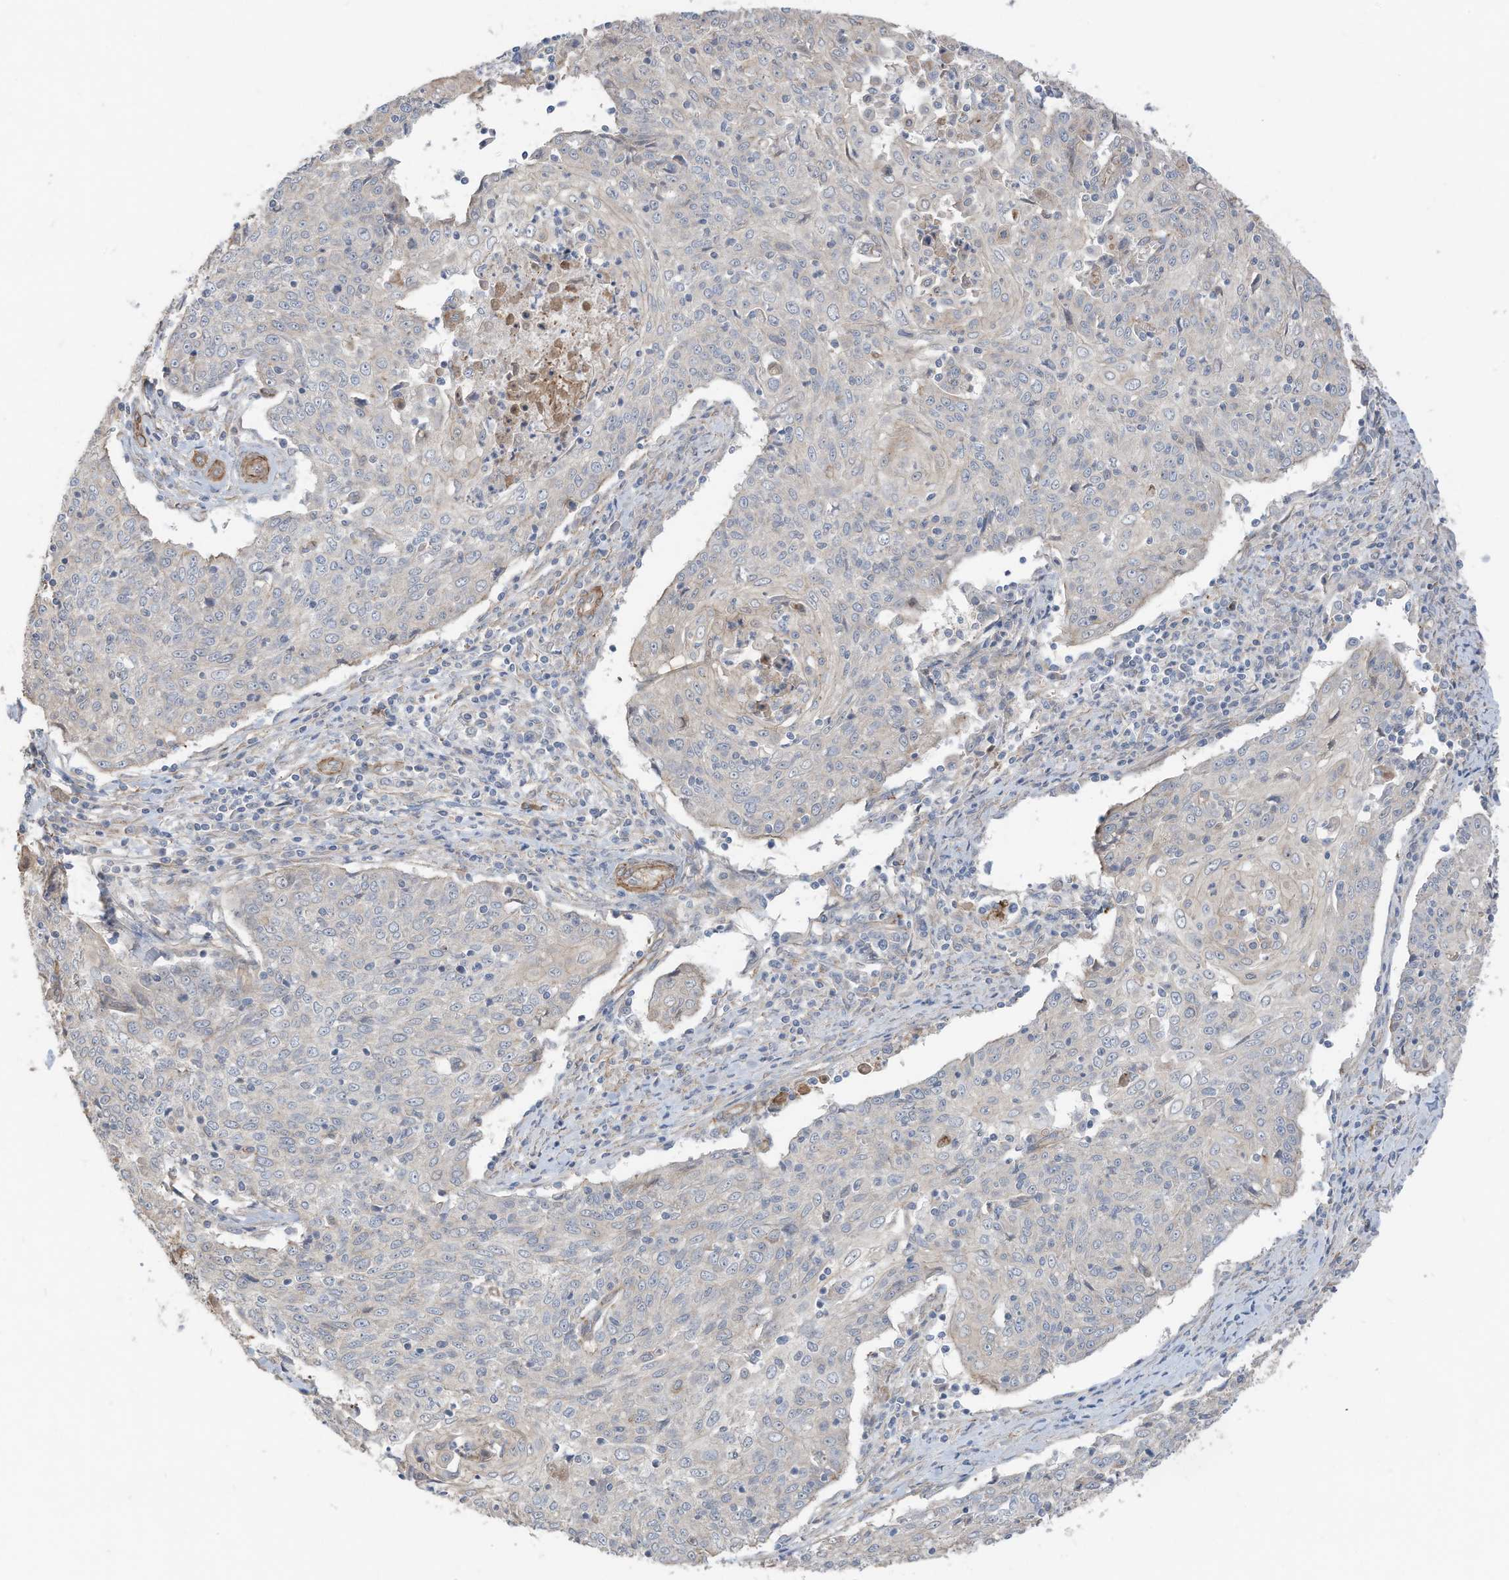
{"staining": {"intensity": "negative", "quantity": "none", "location": "none"}, "tissue": "cervical cancer", "cell_type": "Tumor cells", "image_type": "cancer", "snomed": [{"axis": "morphology", "description": "Squamous cell carcinoma, NOS"}, {"axis": "topography", "description": "Cervix"}], "caption": "Tumor cells are negative for brown protein staining in cervical cancer (squamous cell carcinoma).", "gene": "SLC17A7", "patient": {"sex": "female", "age": 48}}